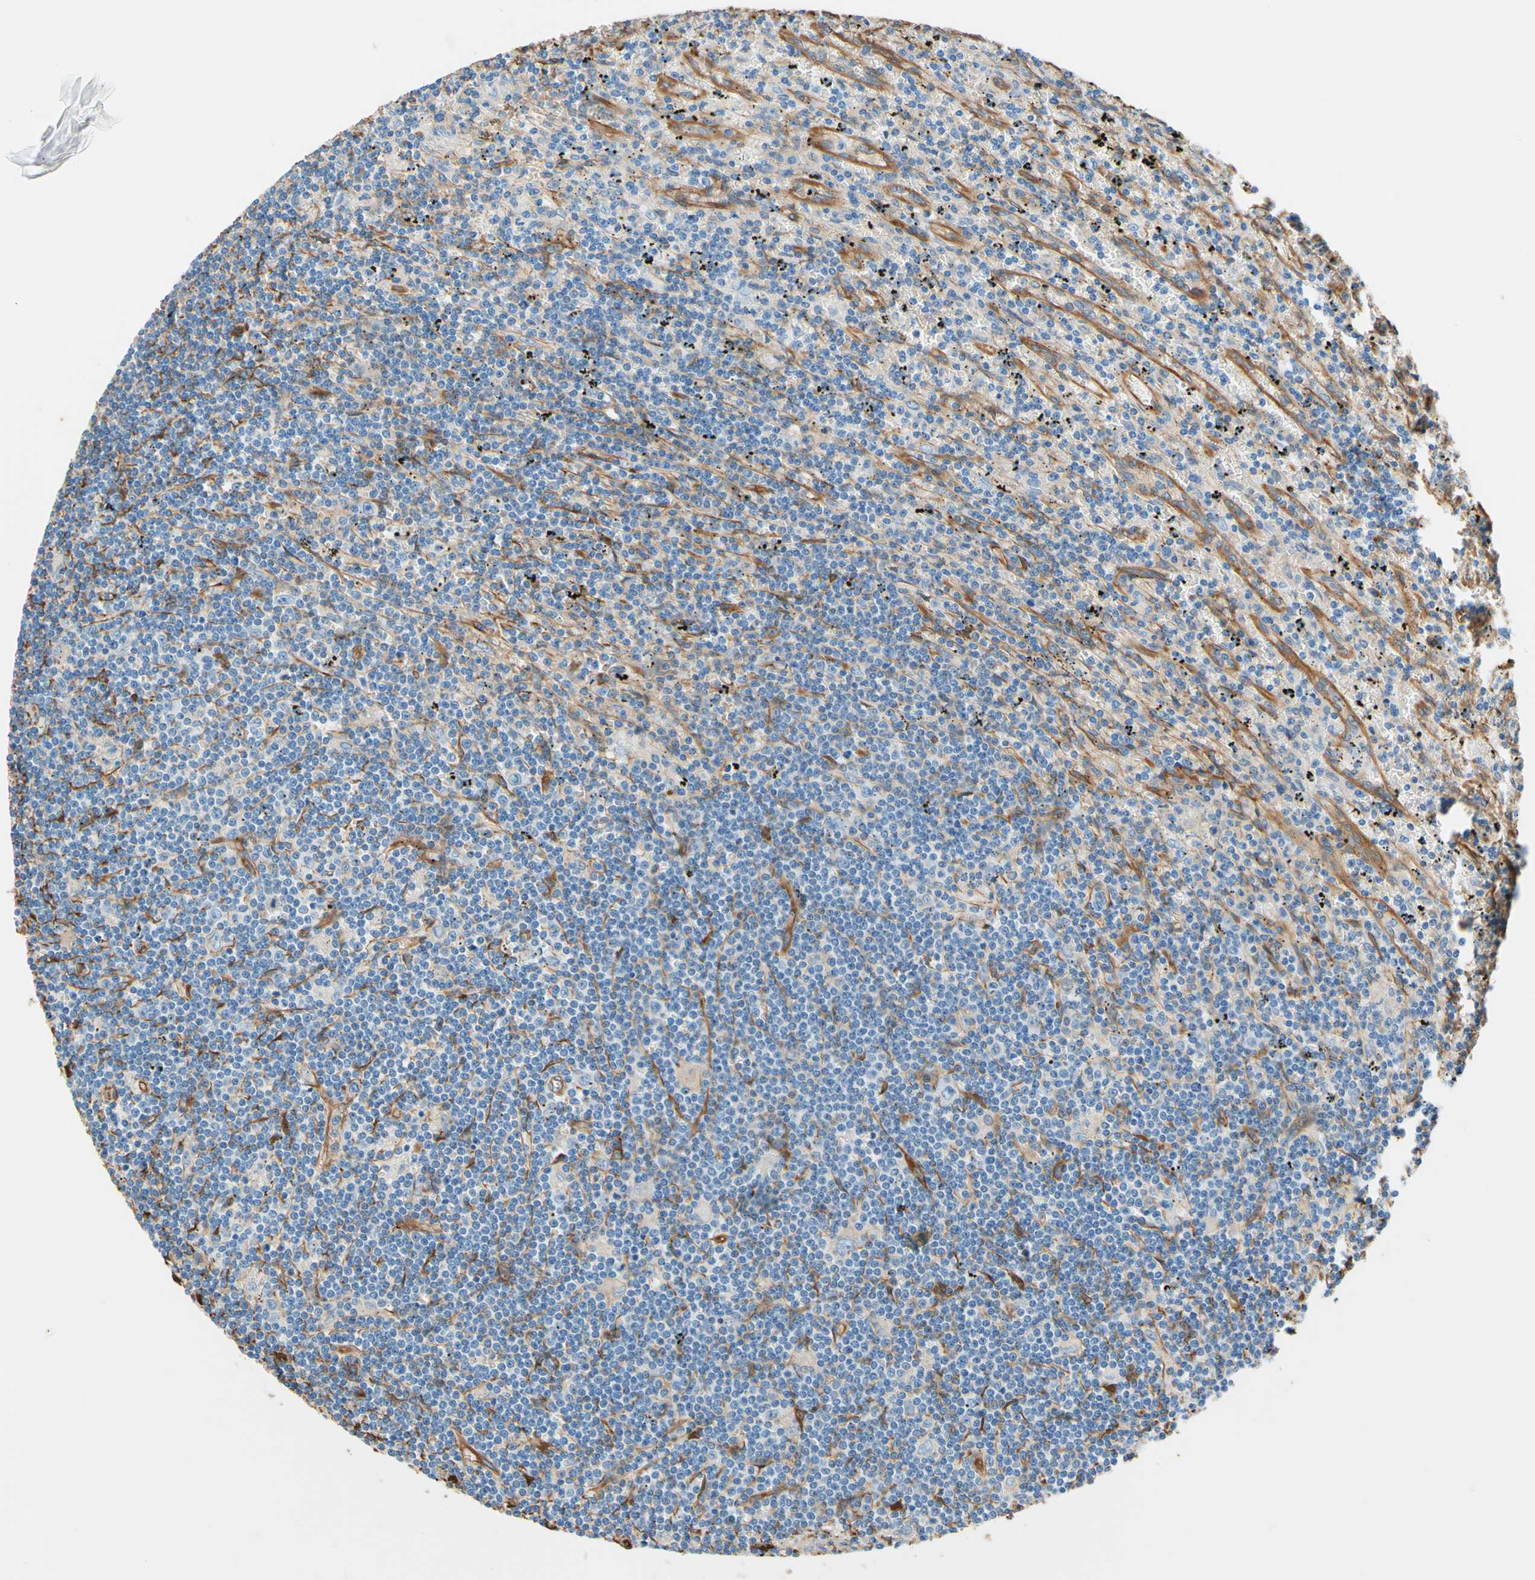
{"staining": {"intensity": "negative", "quantity": "none", "location": "none"}, "tissue": "lymphoma", "cell_type": "Tumor cells", "image_type": "cancer", "snomed": [{"axis": "morphology", "description": "Malignant lymphoma, non-Hodgkin's type, Low grade"}, {"axis": "topography", "description": "Spleen"}], "caption": "Tumor cells show no significant positivity in lymphoma.", "gene": "DPYSL3", "patient": {"sex": "male", "age": 76}}